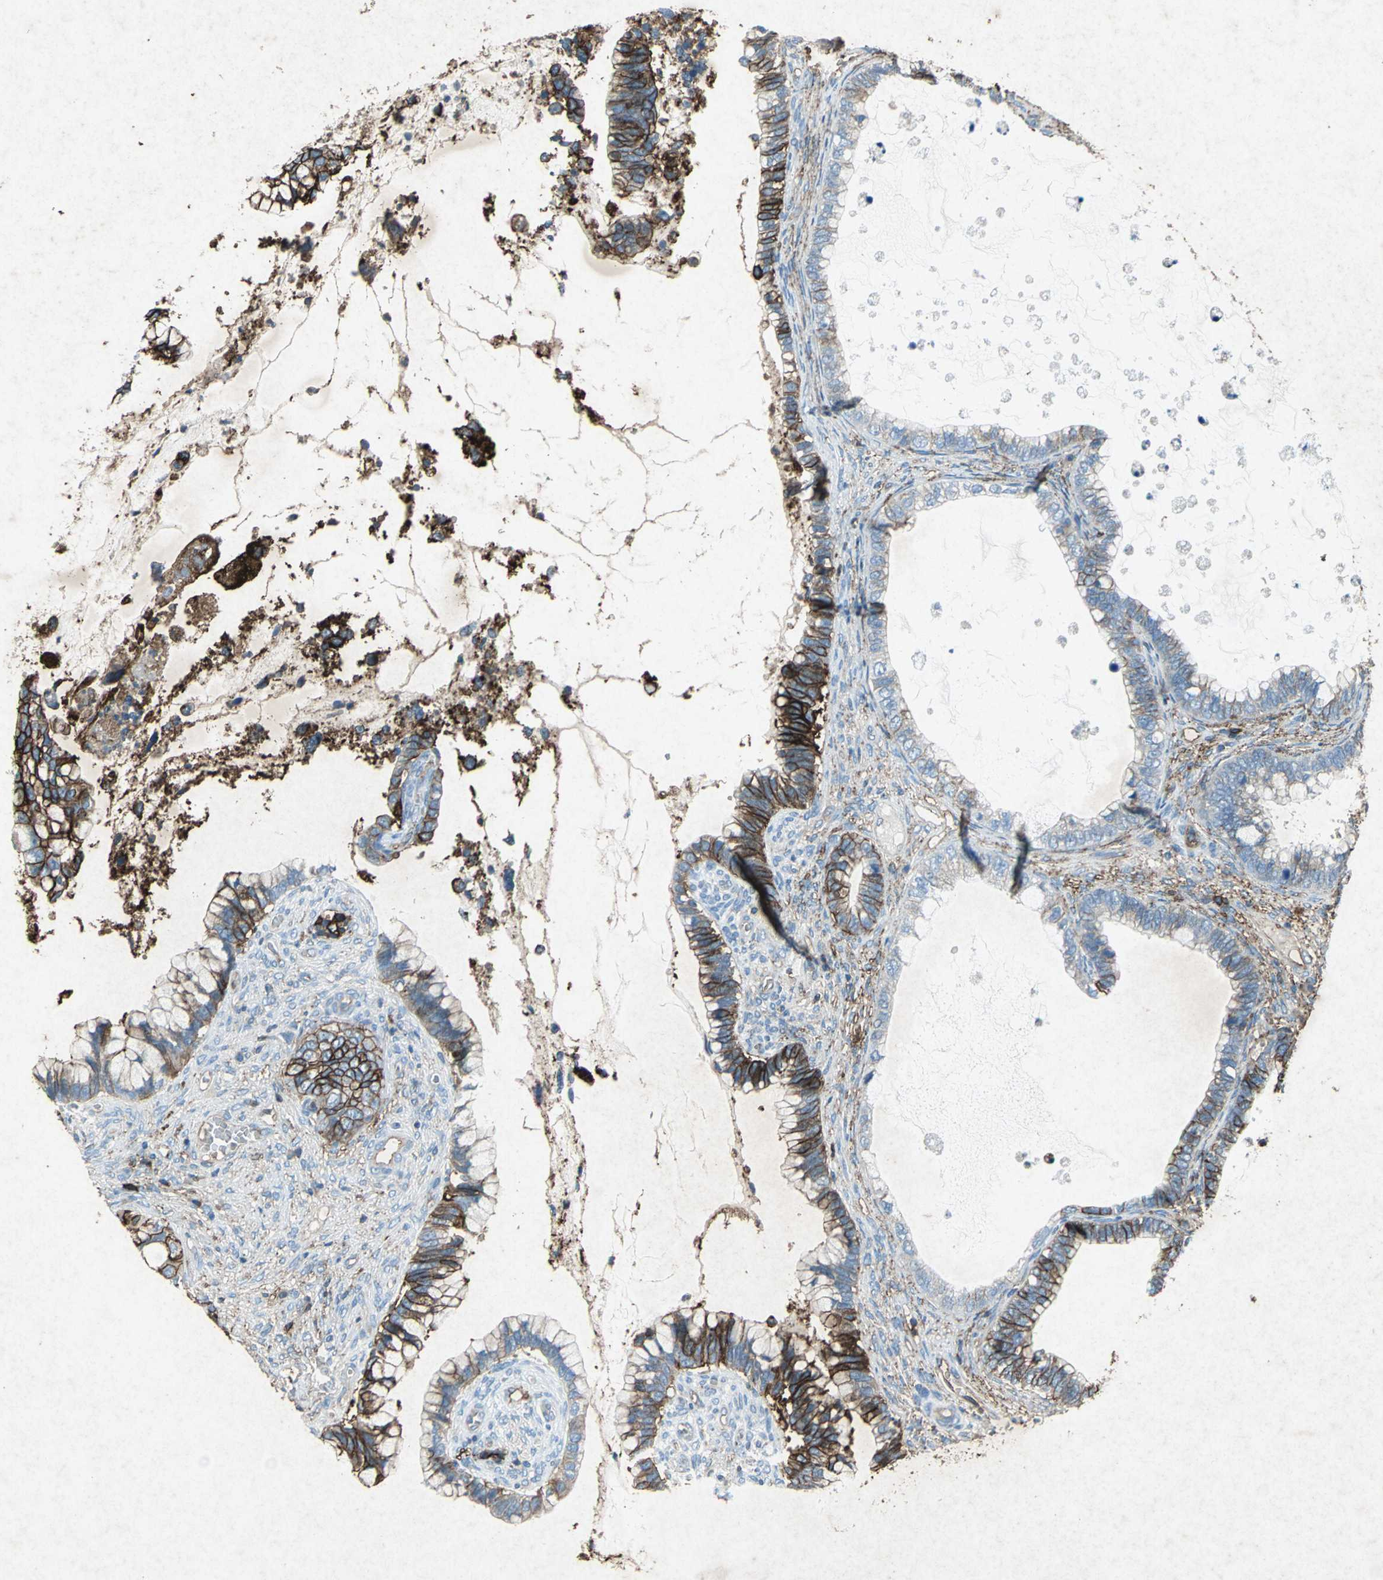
{"staining": {"intensity": "strong", "quantity": ">75%", "location": "cytoplasmic/membranous"}, "tissue": "cervical cancer", "cell_type": "Tumor cells", "image_type": "cancer", "snomed": [{"axis": "morphology", "description": "Adenocarcinoma, NOS"}, {"axis": "topography", "description": "Cervix"}], "caption": "Immunohistochemical staining of cervical cancer (adenocarcinoma) reveals high levels of strong cytoplasmic/membranous protein expression in approximately >75% of tumor cells.", "gene": "CCR6", "patient": {"sex": "female", "age": 44}}